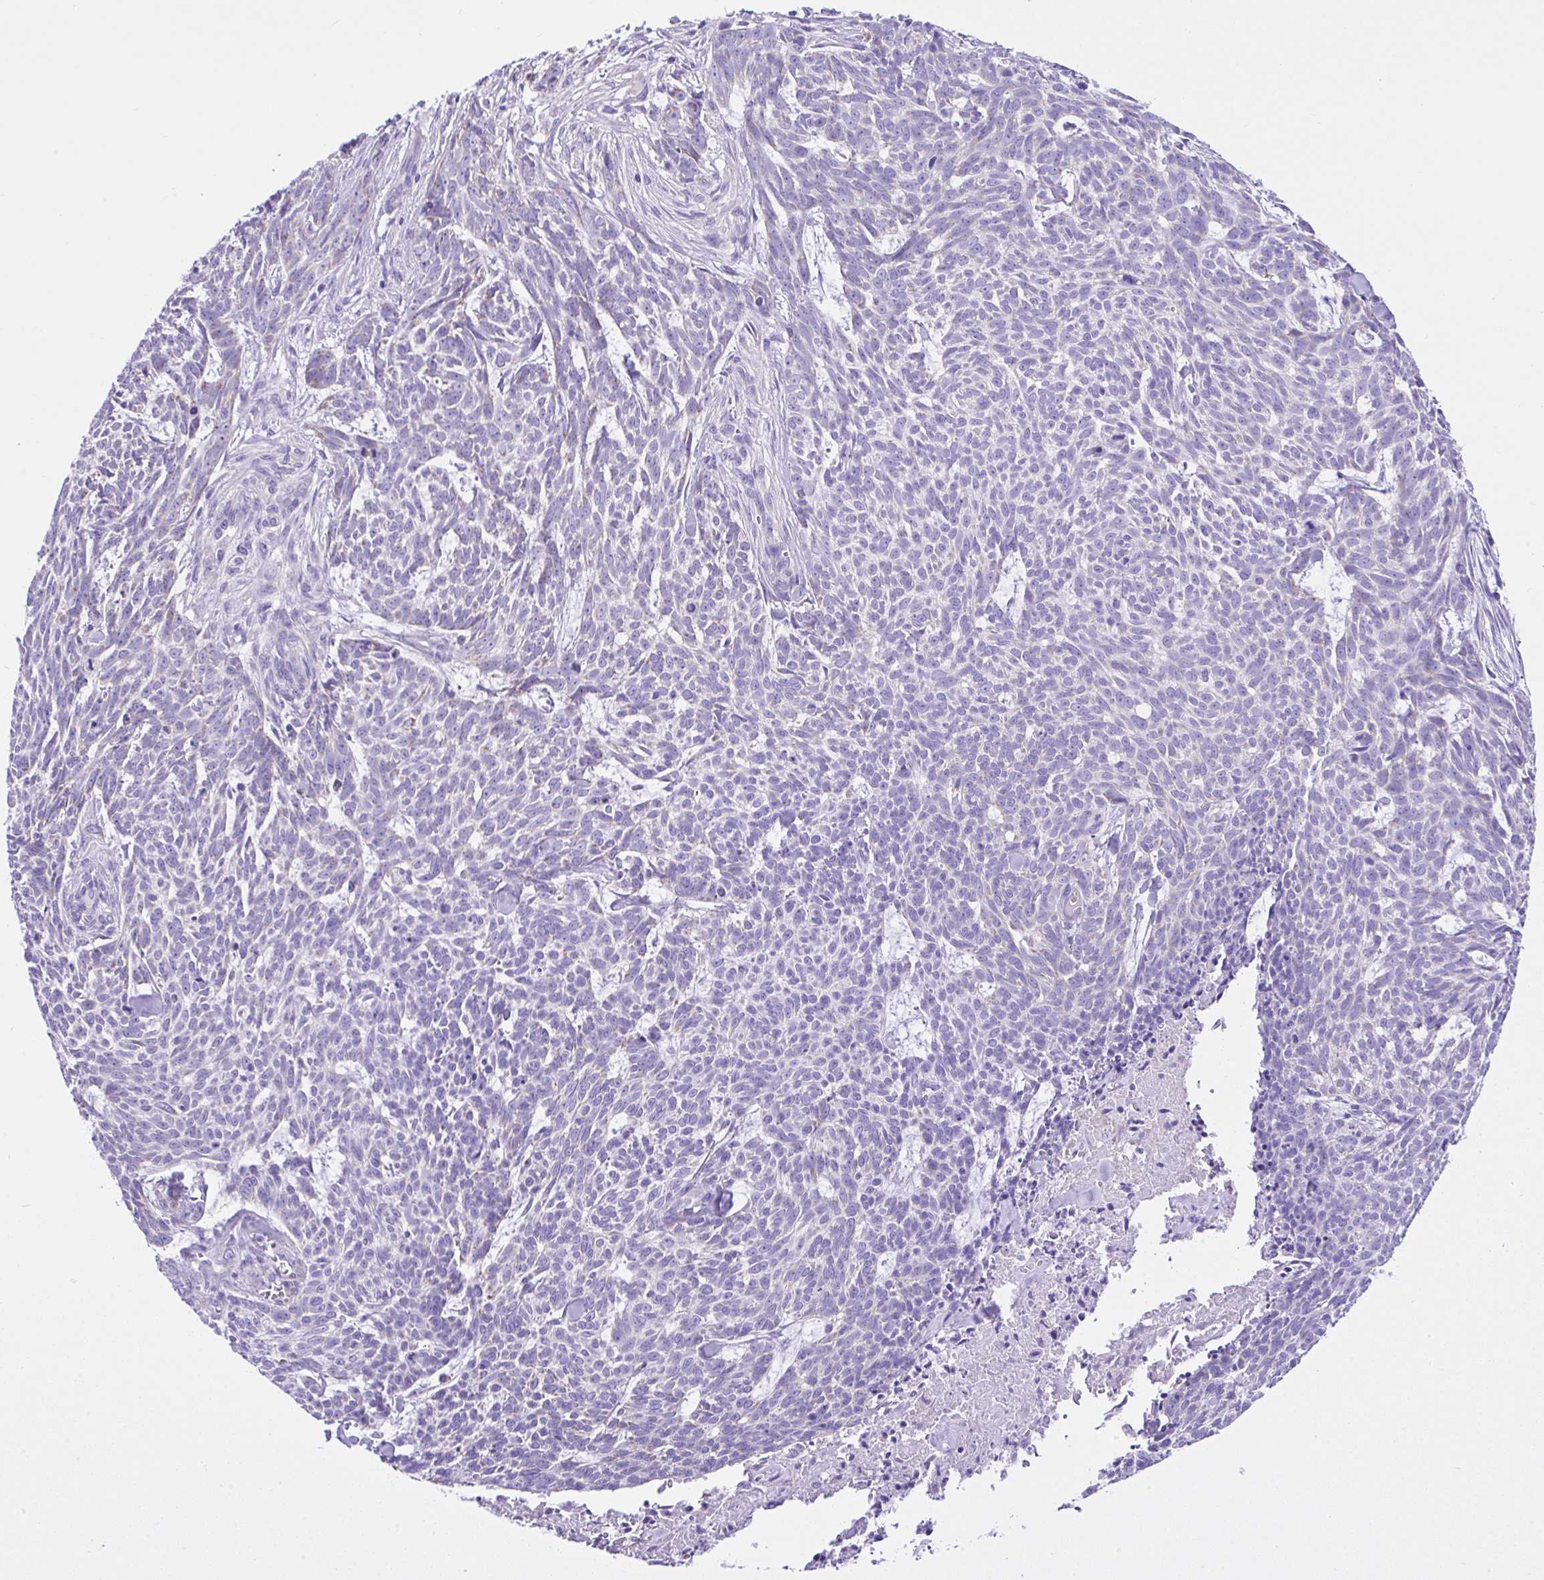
{"staining": {"intensity": "negative", "quantity": "none", "location": "none"}, "tissue": "skin cancer", "cell_type": "Tumor cells", "image_type": "cancer", "snomed": [{"axis": "morphology", "description": "Basal cell carcinoma"}, {"axis": "topography", "description": "Skin"}], "caption": "A micrograph of human skin cancer (basal cell carcinoma) is negative for staining in tumor cells.", "gene": "SLC13A1", "patient": {"sex": "female", "age": 93}}